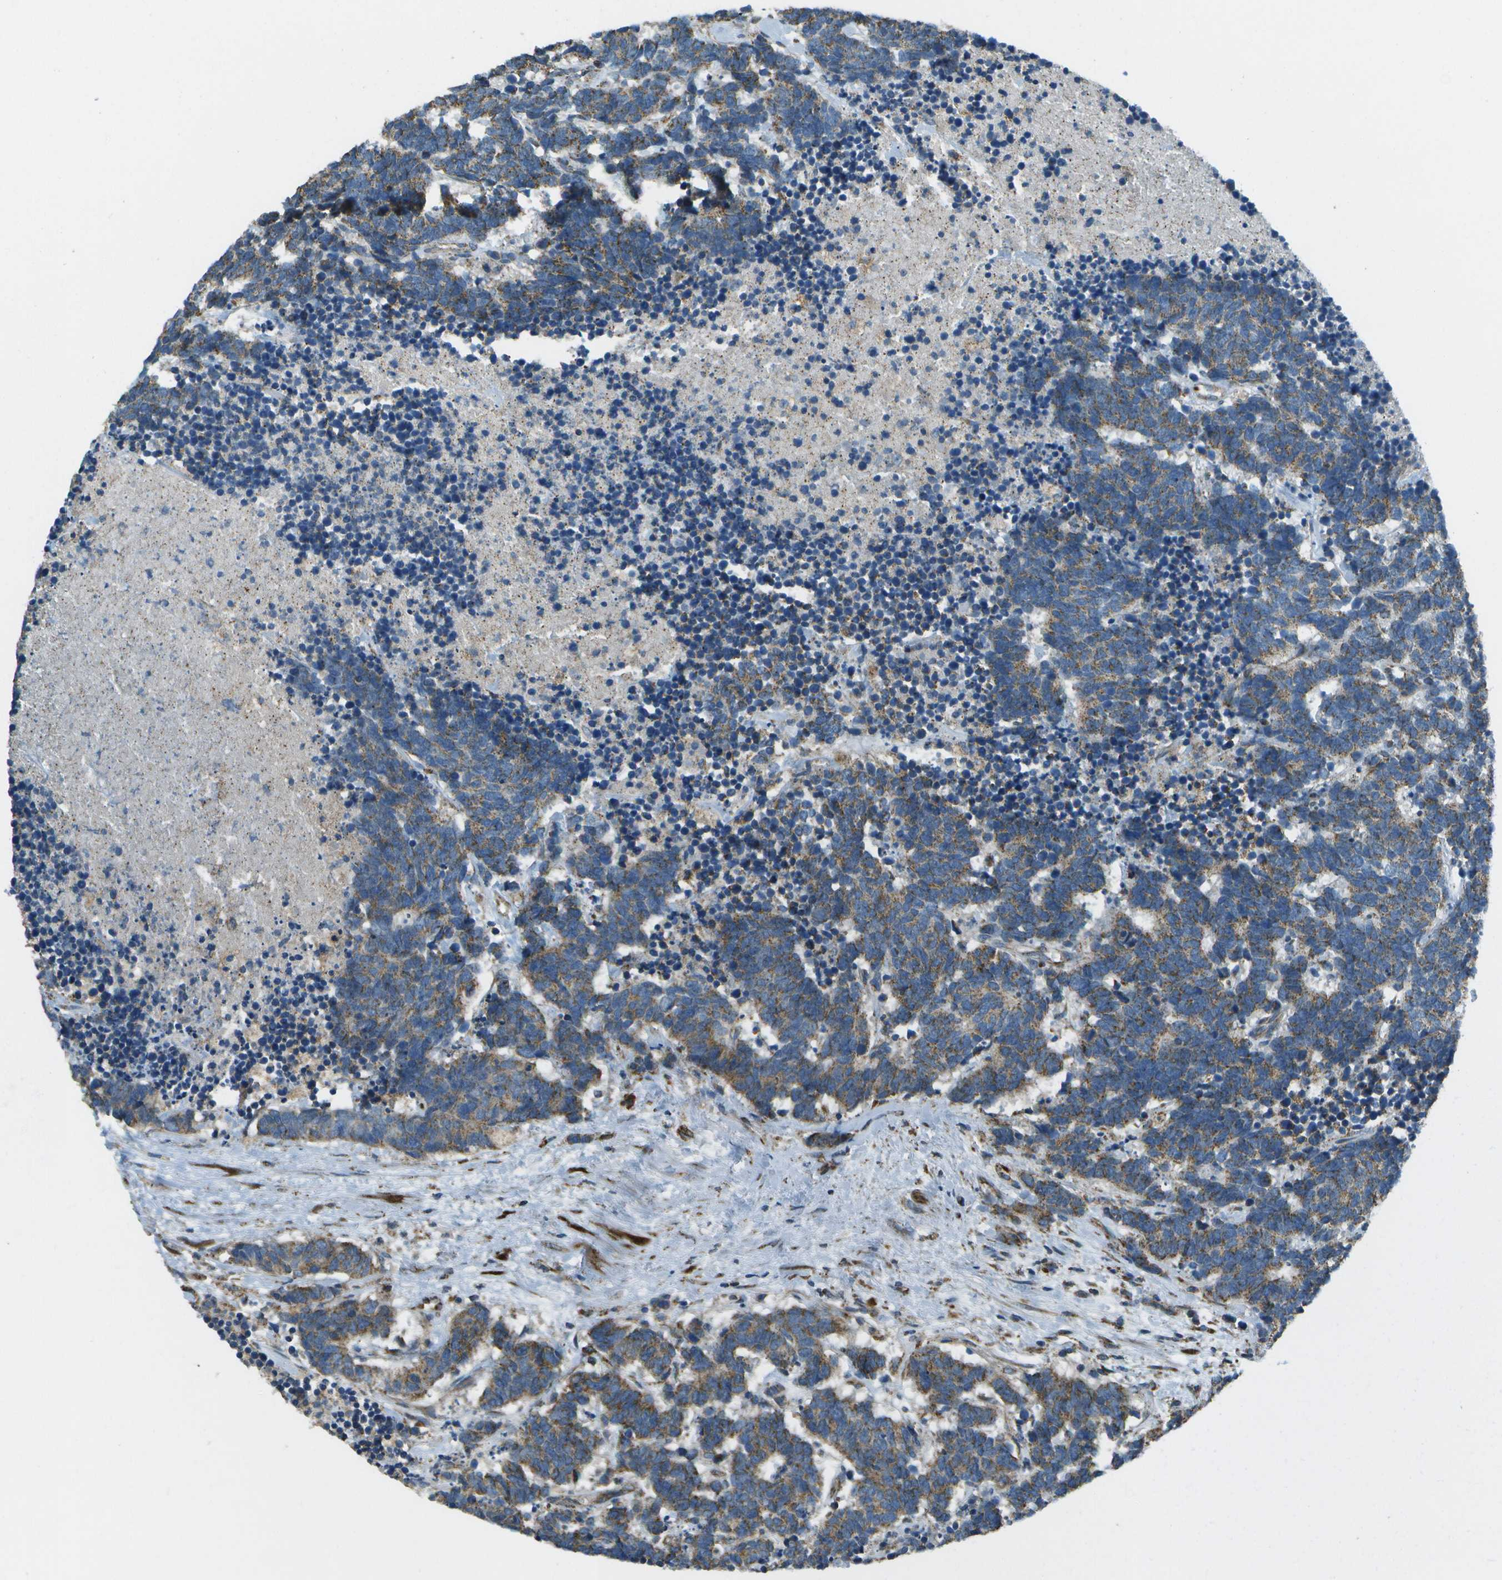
{"staining": {"intensity": "moderate", "quantity": ">75%", "location": "cytoplasmic/membranous"}, "tissue": "carcinoid", "cell_type": "Tumor cells", "image_type": "cancer", "snomed": [{"axis": "morphology", "description": "Carcinoma, NOS"}, {"axis": "morphology", "description": "Carcinoid, malignant, NOS"}, {"axis": "topography", "description": "Urinary bladder"}], "caption": "IHC (DAB) staining of human carcinoma reveals moderate cytoplasmic/membranous protein positivity in approximately >75% of tumor cells. (DAB IHC with brightfield microscopy, high magnification).", "gene": "NRK", "patient": {"sex": "male", "age": 57}}